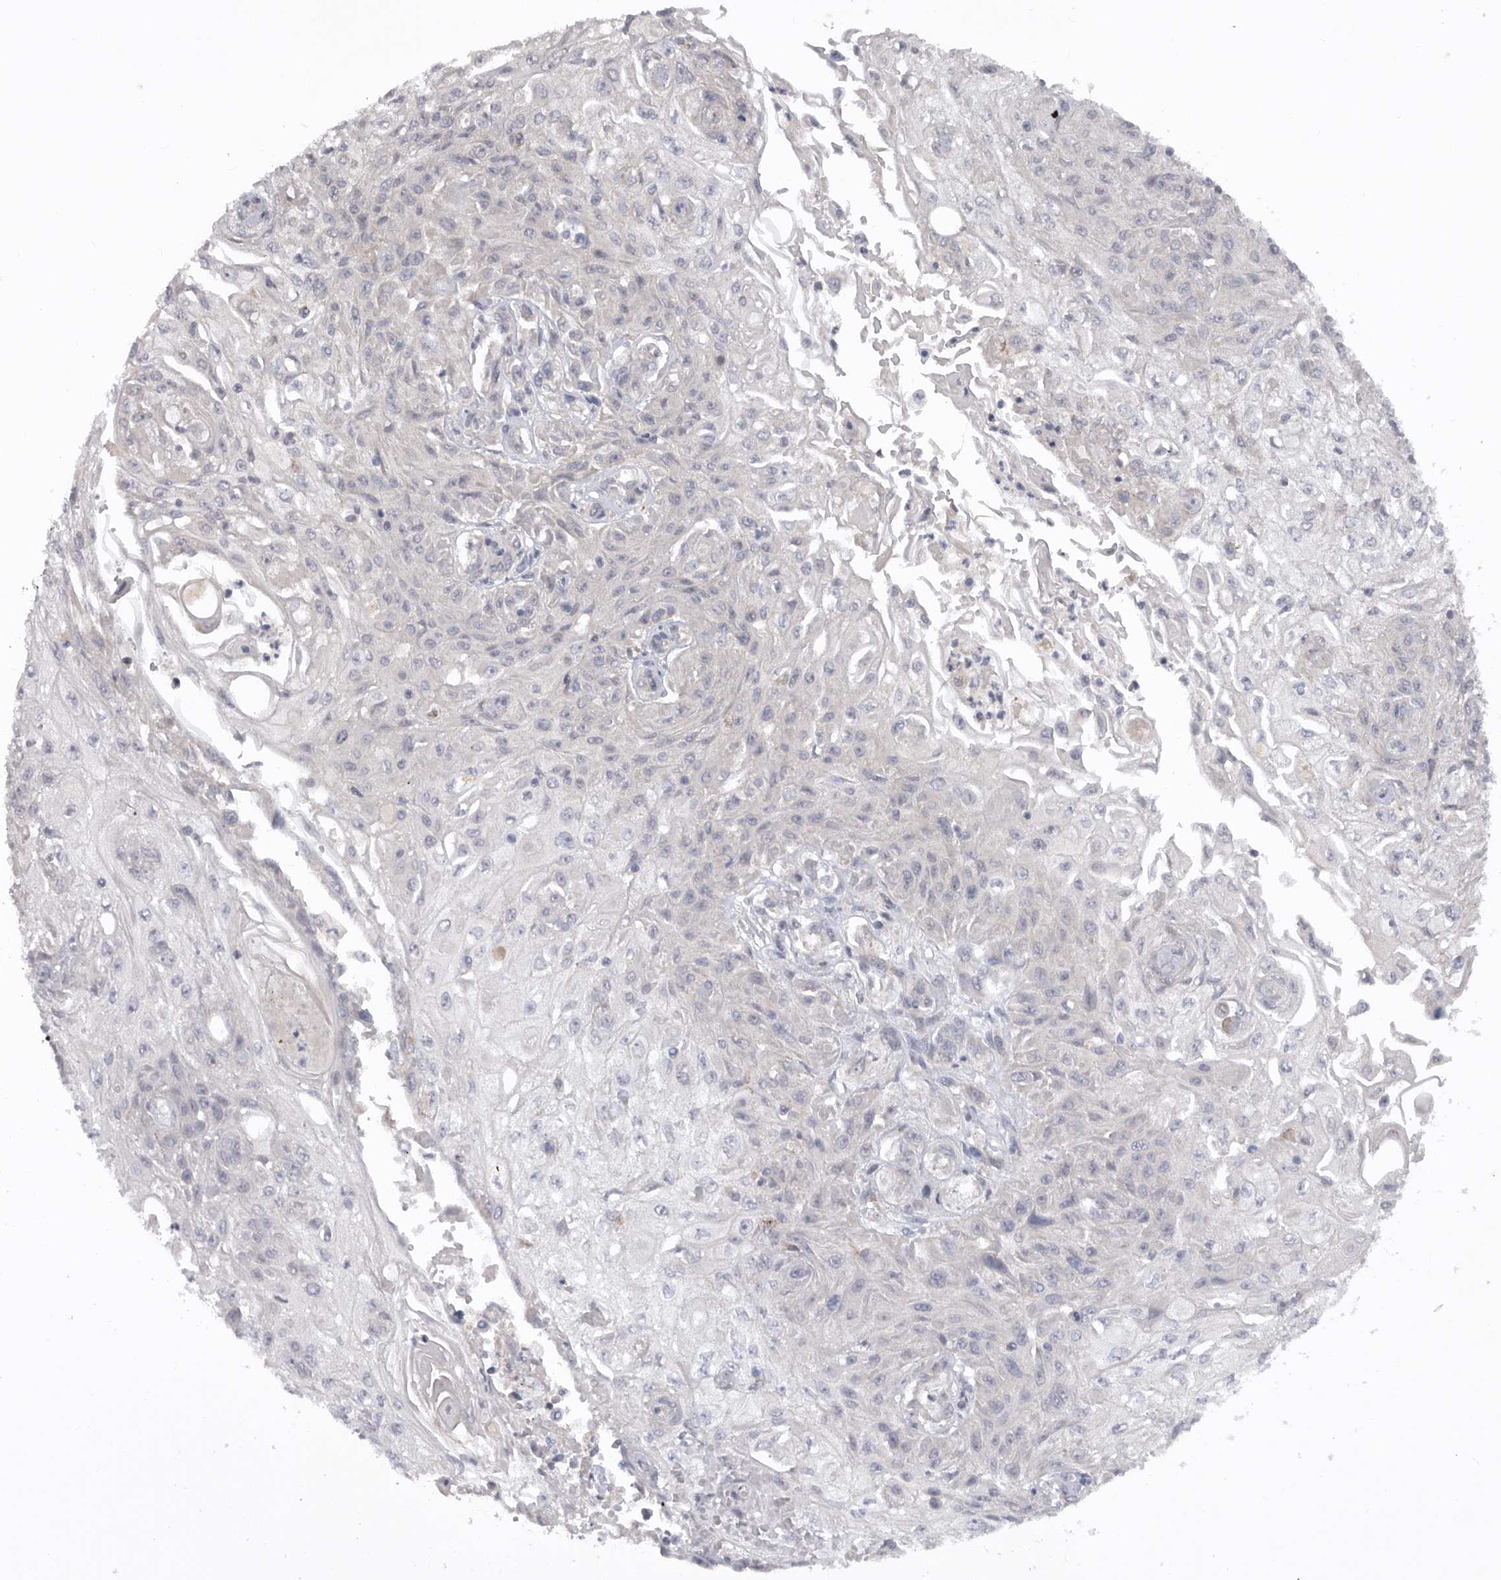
{"staining": {"intensity": "negative", "quantity": "none", "location": "none"}, "tissue": "skin cancer", "cell_type": "Tumor cells", "image_type": "cancer", "snomed": [{"axis": "morphology", "description": "Squamous cell carcinoma, NOS"}, {"axis": "morphology", "description": "Squamous cell carcinoma, metastatic, NOS"}, {"axis": "topography", "description": "Skin"}, {"axis": "topography", "description": "Lymph node"}], "caption": "An IHC photomicrograph of skin metastatic squamous cell carcinoma is shown. There is no staining in tumor cells of skin metastatic squamous cell carcinoma. Nuclei are stained in blue.", "gene": "DHDDS", "patient": {"sex": "male", "age": 75}}